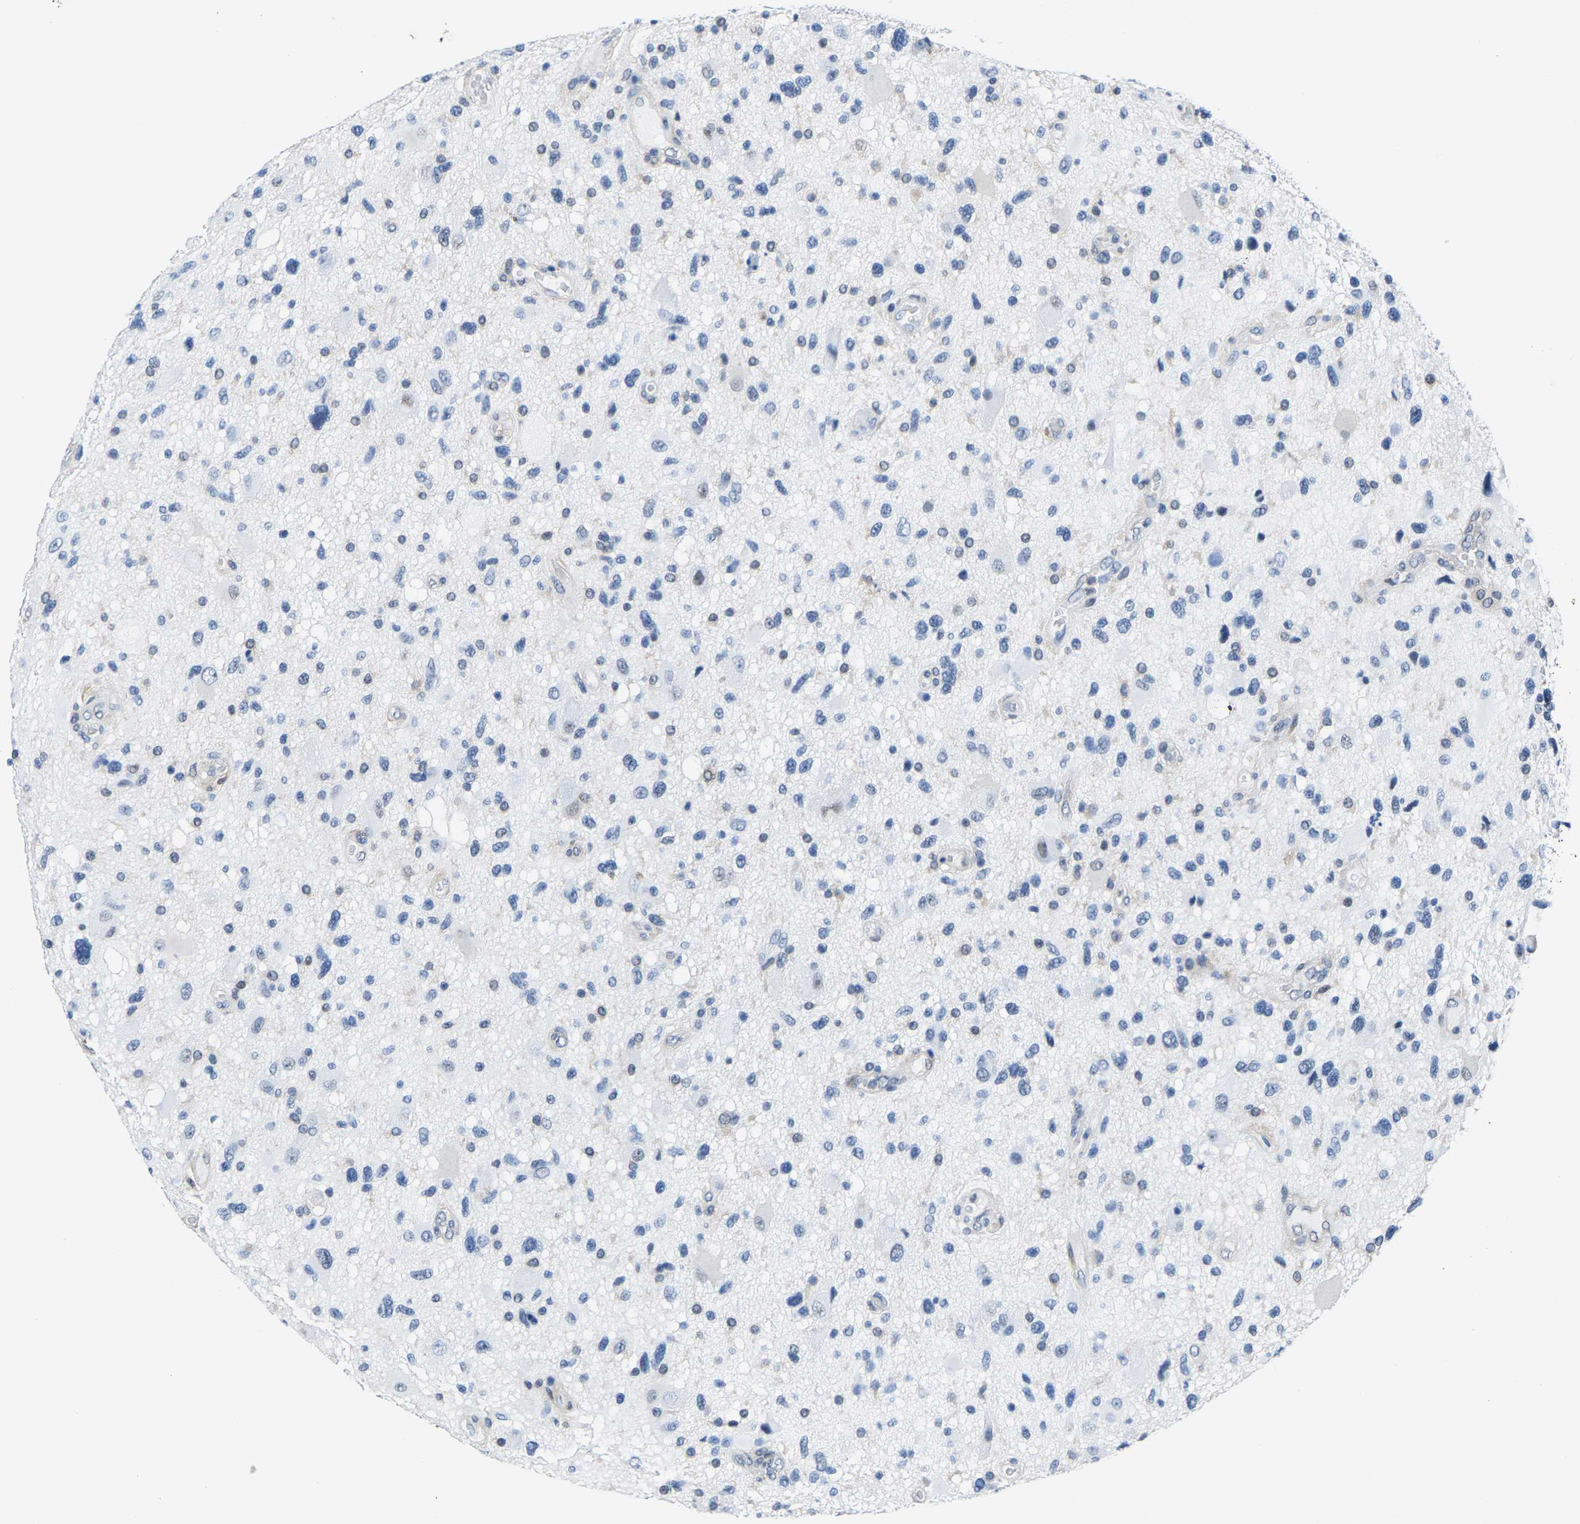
{"staining": {"intensity": "negative", "quantity": "none", "location": "none"}, "tissue": "glioma", "cell_type": "Tumor cells", "image_type": "cancer", "snomed": [{"axis": "morphology", "description": "Glioma, malignant, High grade"}, {"axis": "topography", "description": "Brain"}], "caption": "Immunohistochemistry (IHC) of human glioma shows no staining in tumor cells.", "gene": "SSH3", "patient": {"sex": "male", "age": 33}}